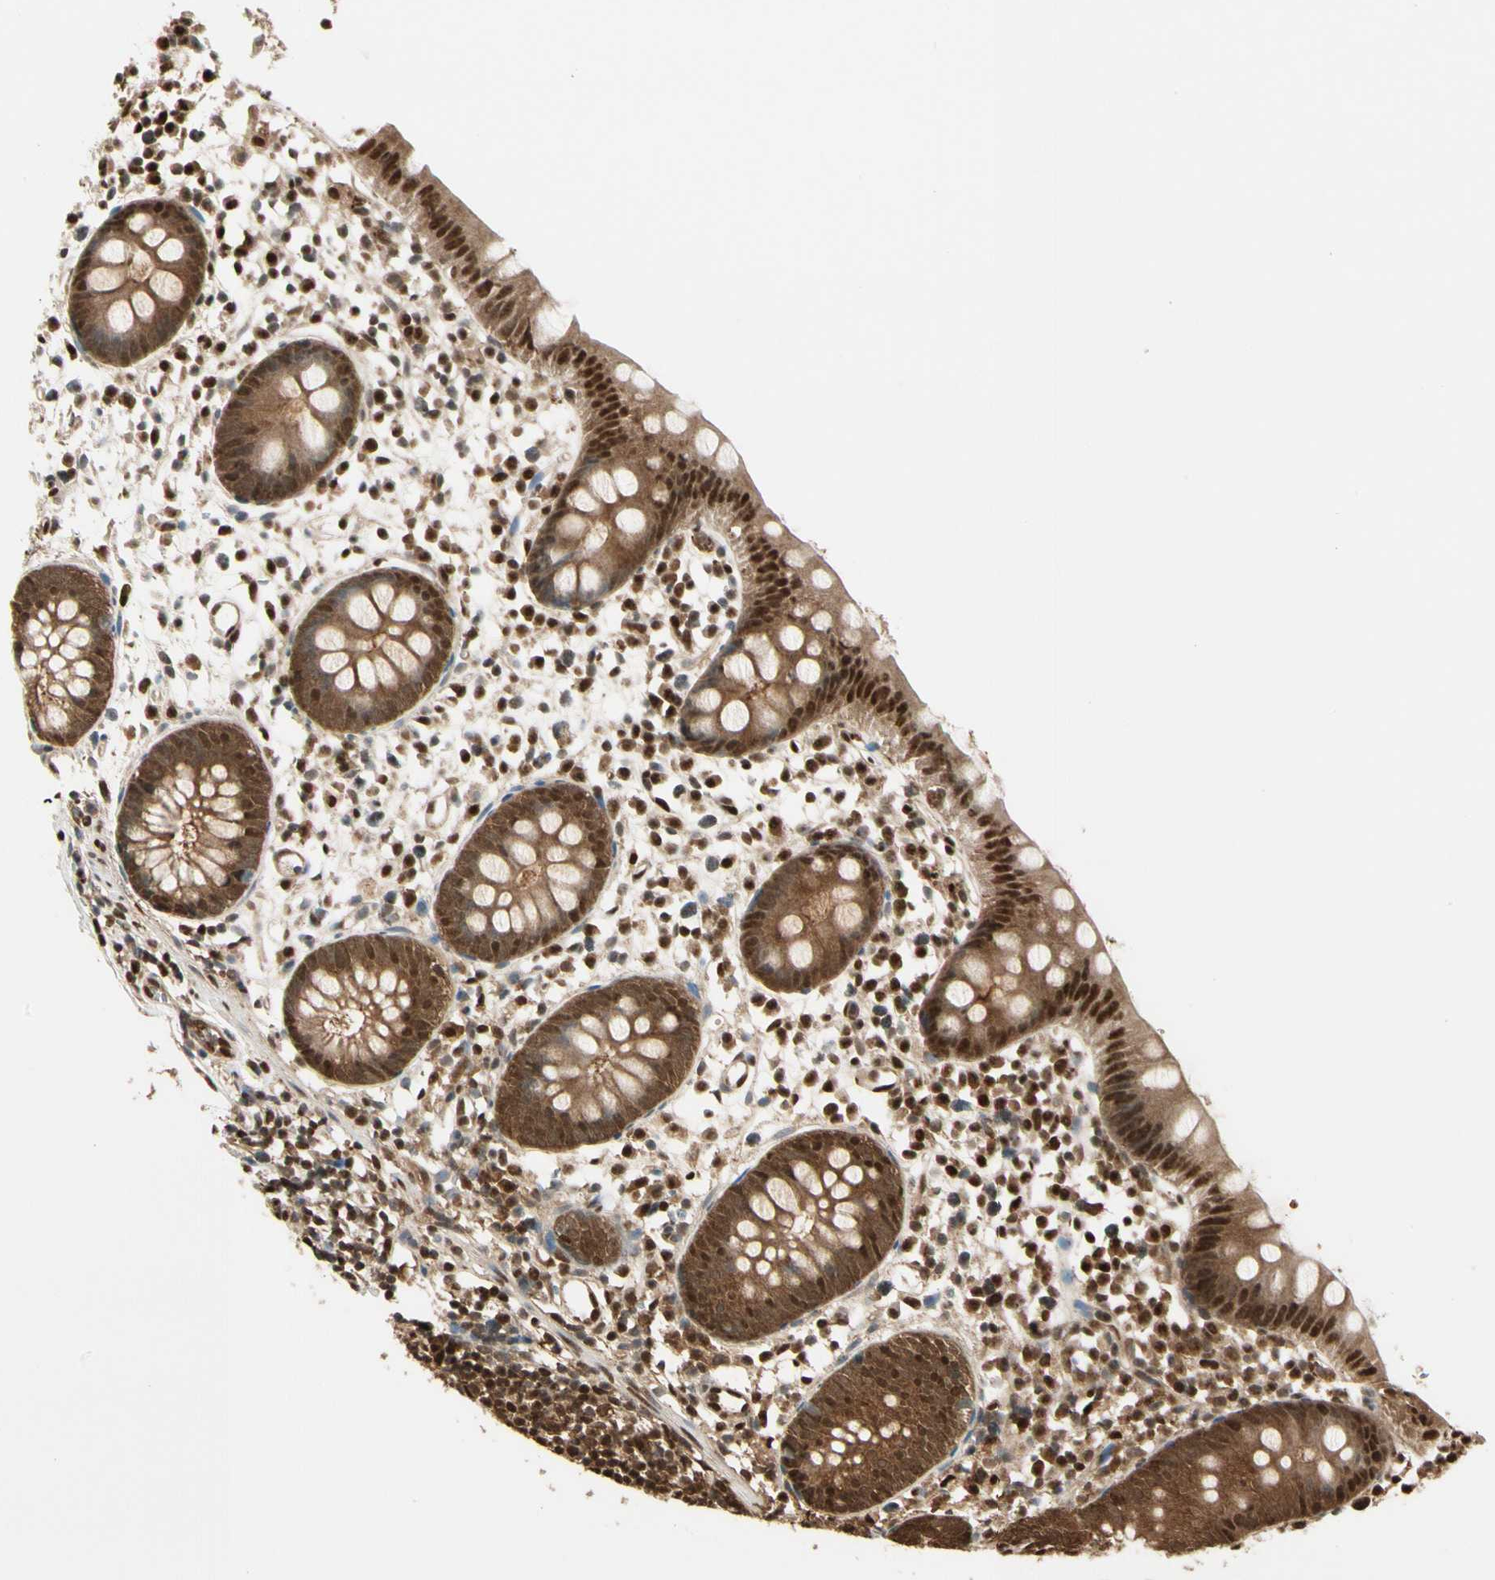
{"staining": {"intensity": "strong", "quantity": ">75%", "location": "cytoplasmic/membranous,nuclear"}, "tissue": "appendix", "cell_type": "Glandular cells", "image_type": "normal", "snomed": [{"axis": "morphology", "description": "Normal tissue, NOS"}, {"axis": "topography", "description": "Appendix"}], "caption": "Protein expression analysis of benign appendix displays strong cytoplasmic/membranous,nuclear staining in approximately >75% of glandular cells. Immunohistochemistry stains the protein in brown and the nuclei are stained blue.", "gene": "PNCK", "patient": {"sex": "female", "age": 20}}